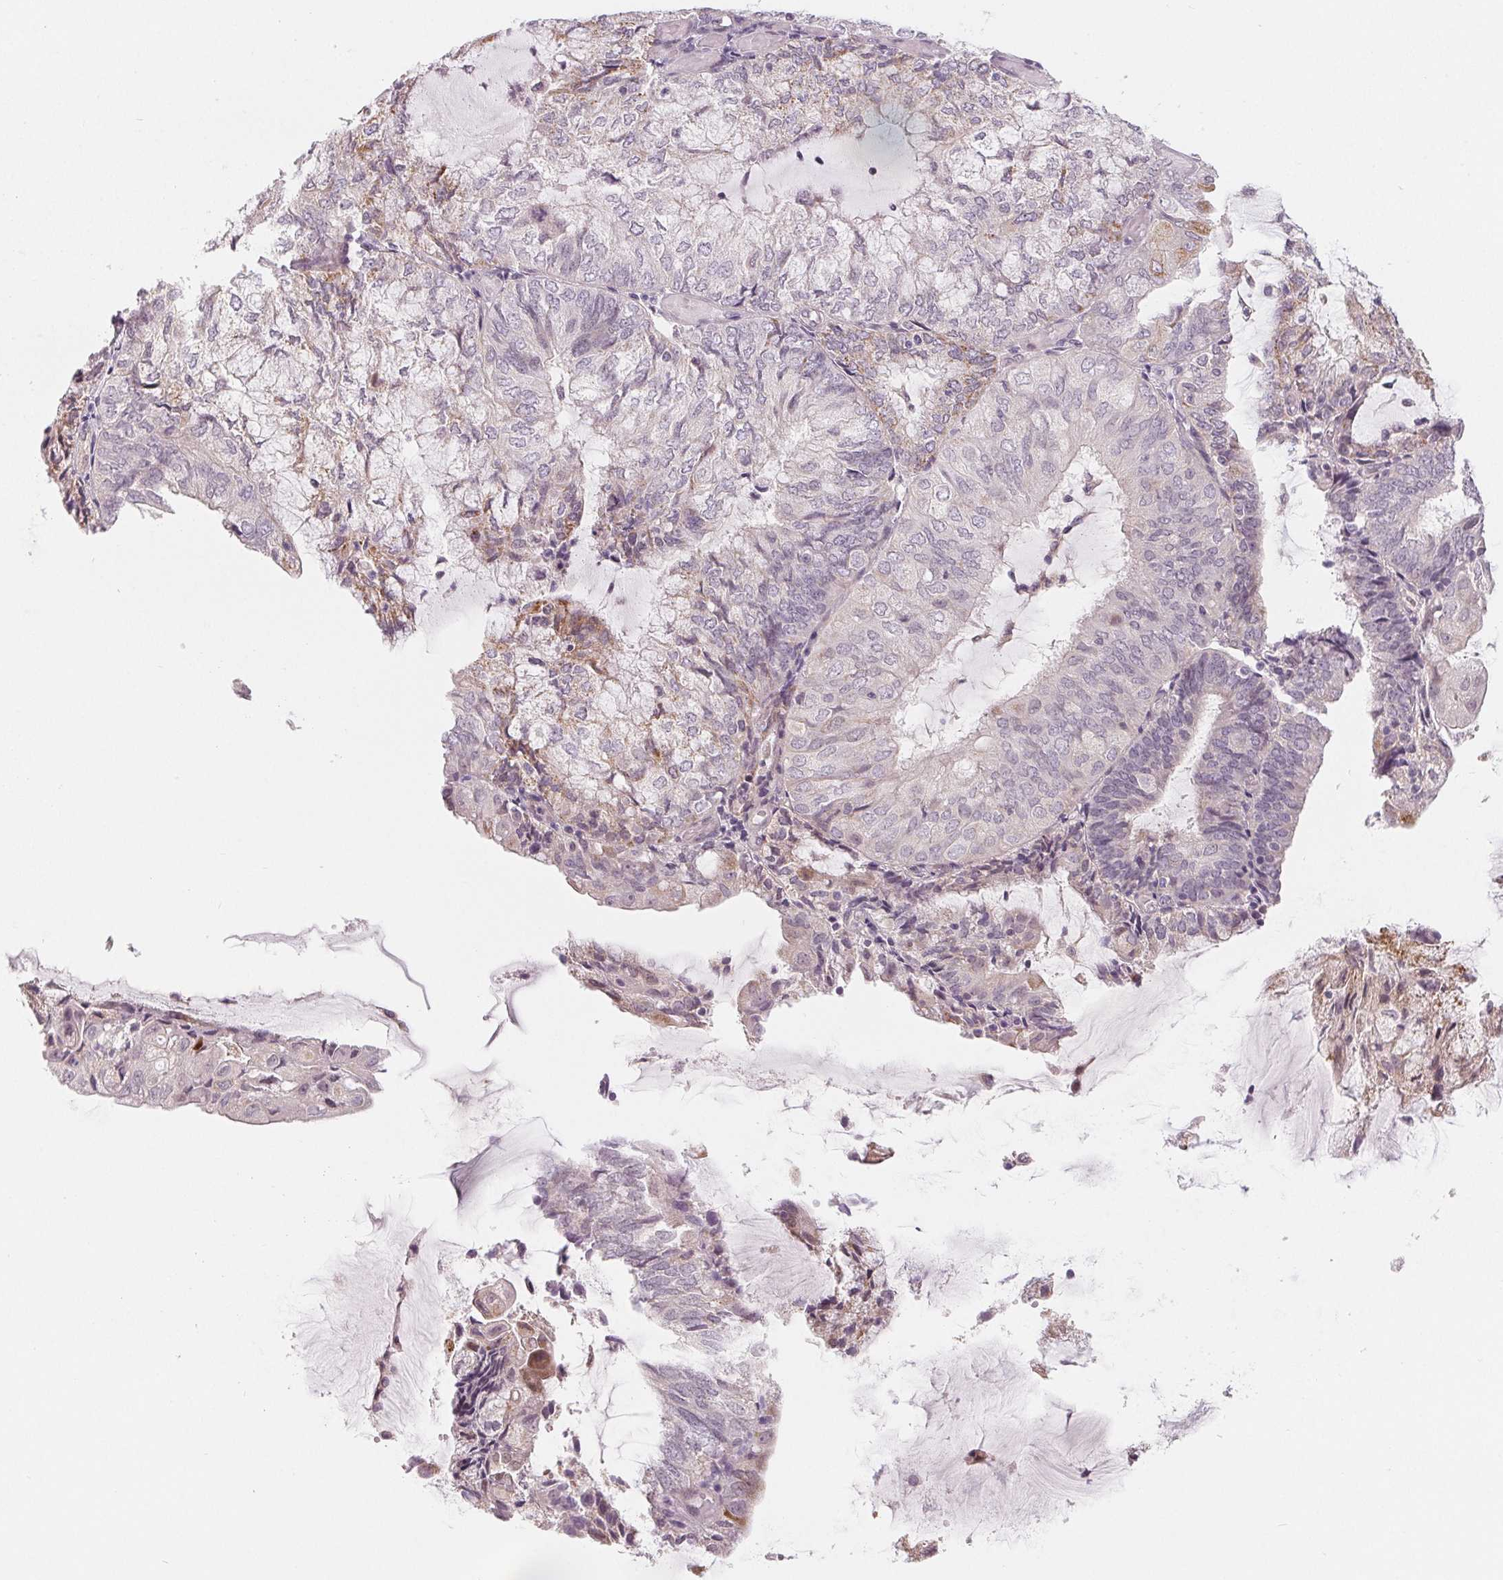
{"staining": {"intensity": "negative", "quantity": "none", "location": "none"}, "tissue": "endometrial cancer", "cell_type": "Tumor cells", "image_type": "cancer", "snomed": [{"axis": "morphology", "description": "Adenocarcinoma, NOS"}, {"axis": "topography", "description": "Endometrium"}], "caption": "Endometrial cancer (adenocarcinoma) stained for a protein using IHC exhibits no expression tumor cells.", "gene": "CFC1", "patient": {"sex": "female", "age": 81}}